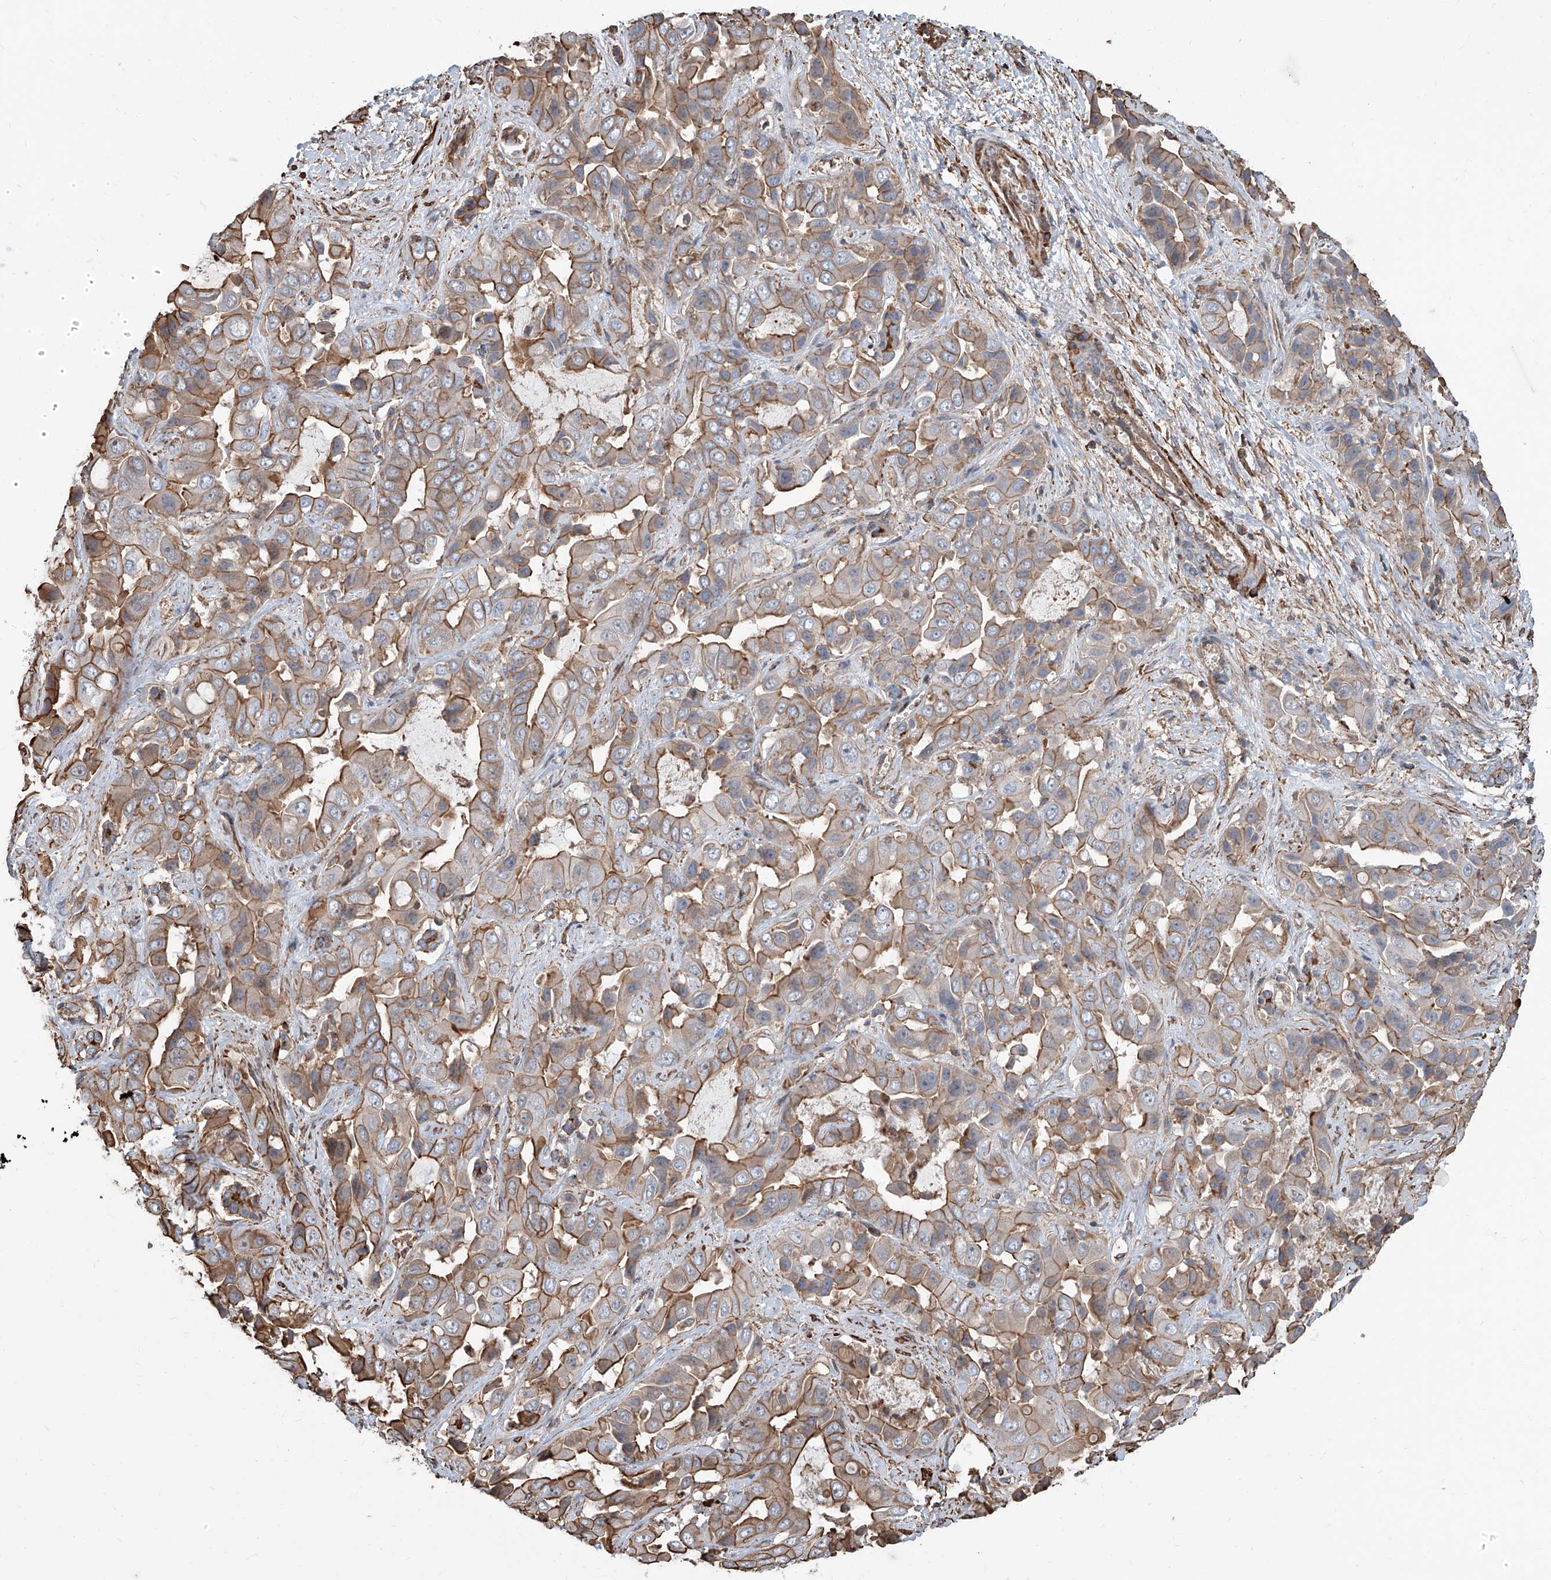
{"staining": {"intensity": "moderate", "quantity": "25%-75%", "location": "cytoplasmic/membranous"}, "tissue": "liver cancer", "cell_type": "Tumor cells", "image_type": "cancer", "snomed": [{"axis": "morphology", "description": "Cholangiocarcinoma"}, {"axis": "topography", "description": "Liver"}], "caption": "Tumor cells reveal moderate cytoplasmic/membranous staining in approximately 25%-75% of cells in liver cancer (cholangiocarcinoma).", "gene": "PIEZO2", "patient": {"sex": "female", "age": 52}}